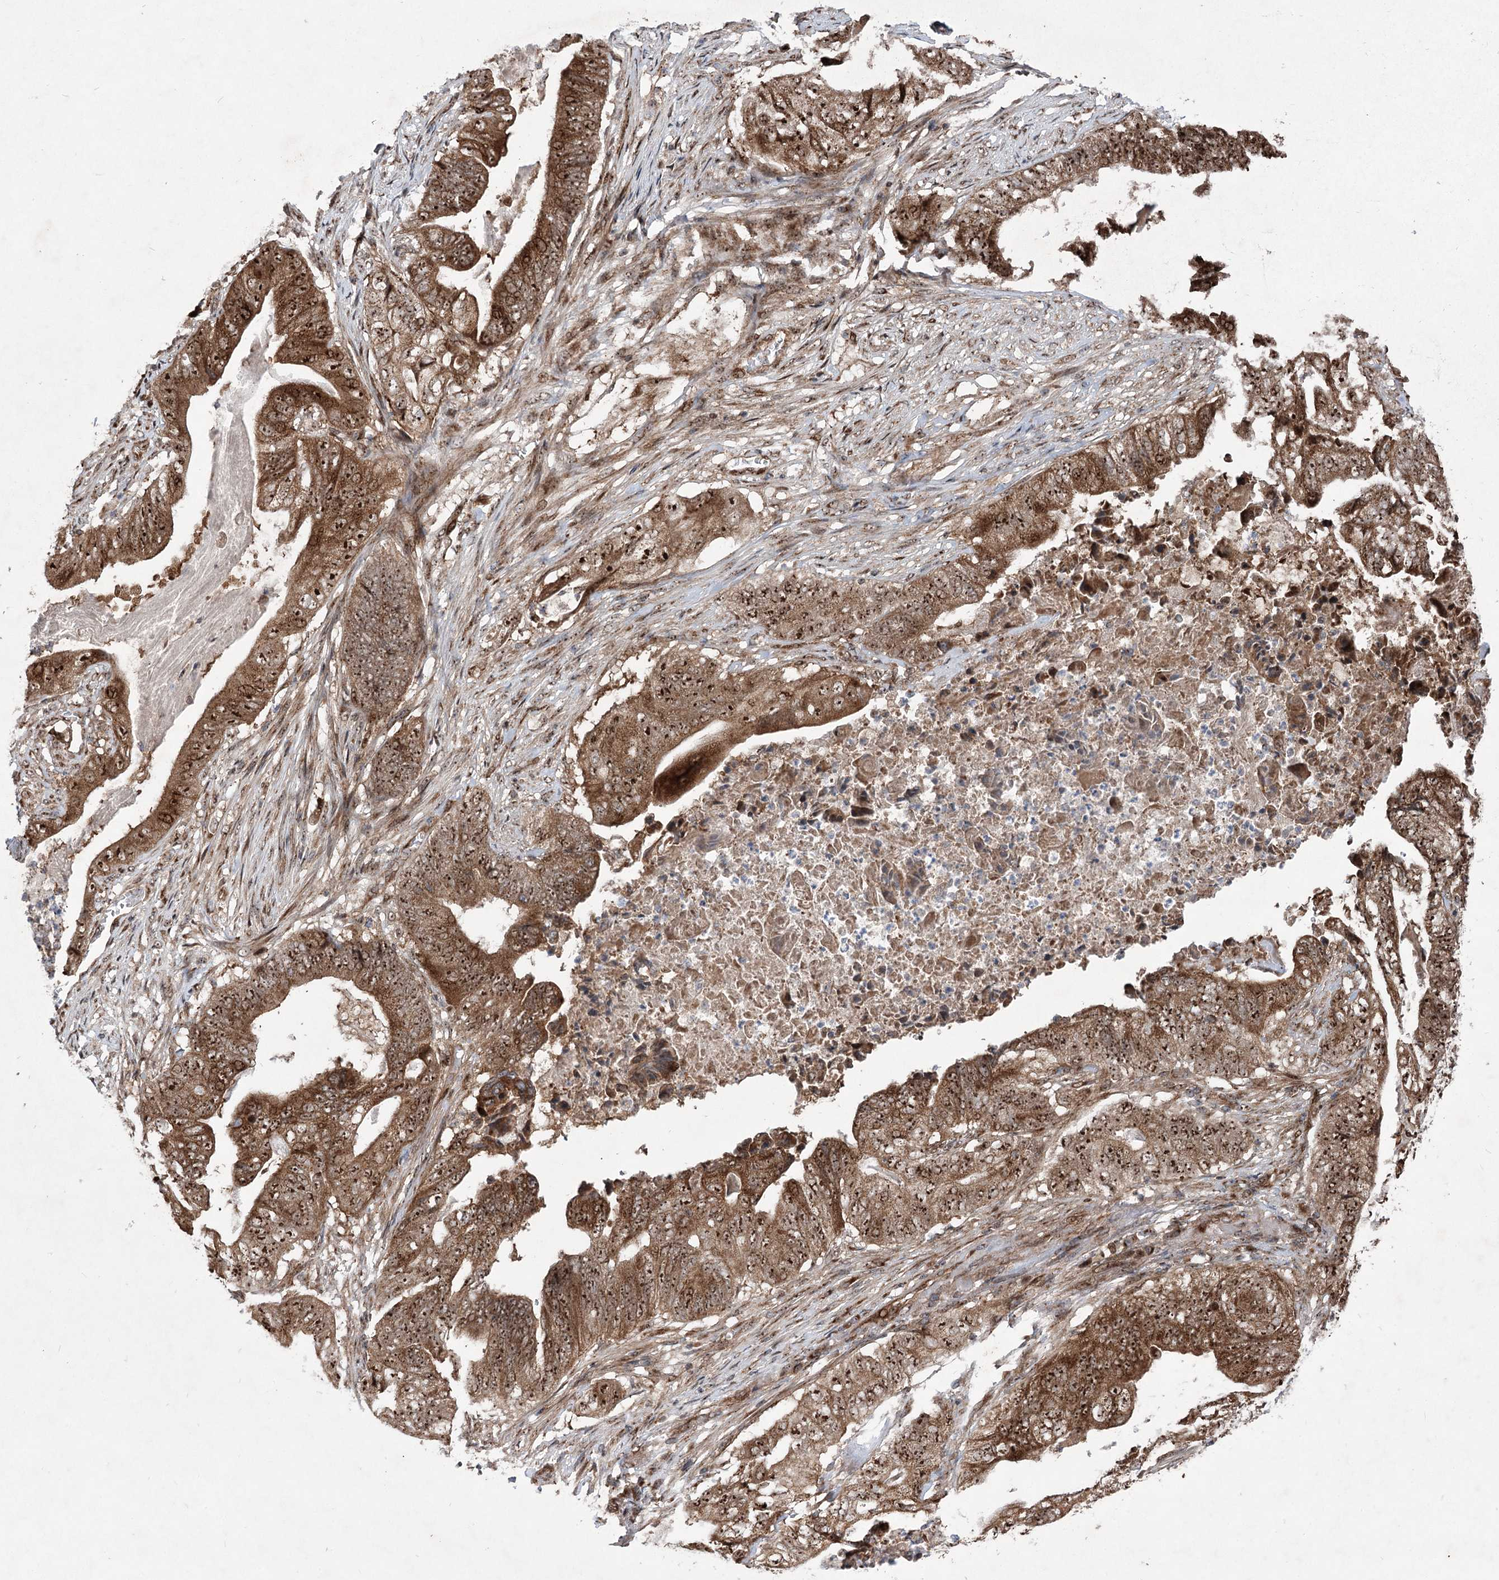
{"staining": {"intensity": "strong", "quantity": ">75%", "location": "cytoplasmic/membranous,nuclear"}, "tissue": "stomach cancer", "cell_type": "Tumor cells", "image_type": "cancer", "snomed": [{"axis": "morphology", "description": "Adenocarcinoma, NOS"}, {"axis": "topography", "description": "Stomach"}], "caption": "High-power microscopy captured an immunohistochemistry image of stomach cancer, revealing strong cytoplasmic/membranous and nuclear positivity in about >75% of tumor cells. (brown staining indicates protein expression, while blue staining denotes nuclei).", "gene": "SERINC5", "patient": {"sex": "female", "age": 73}}